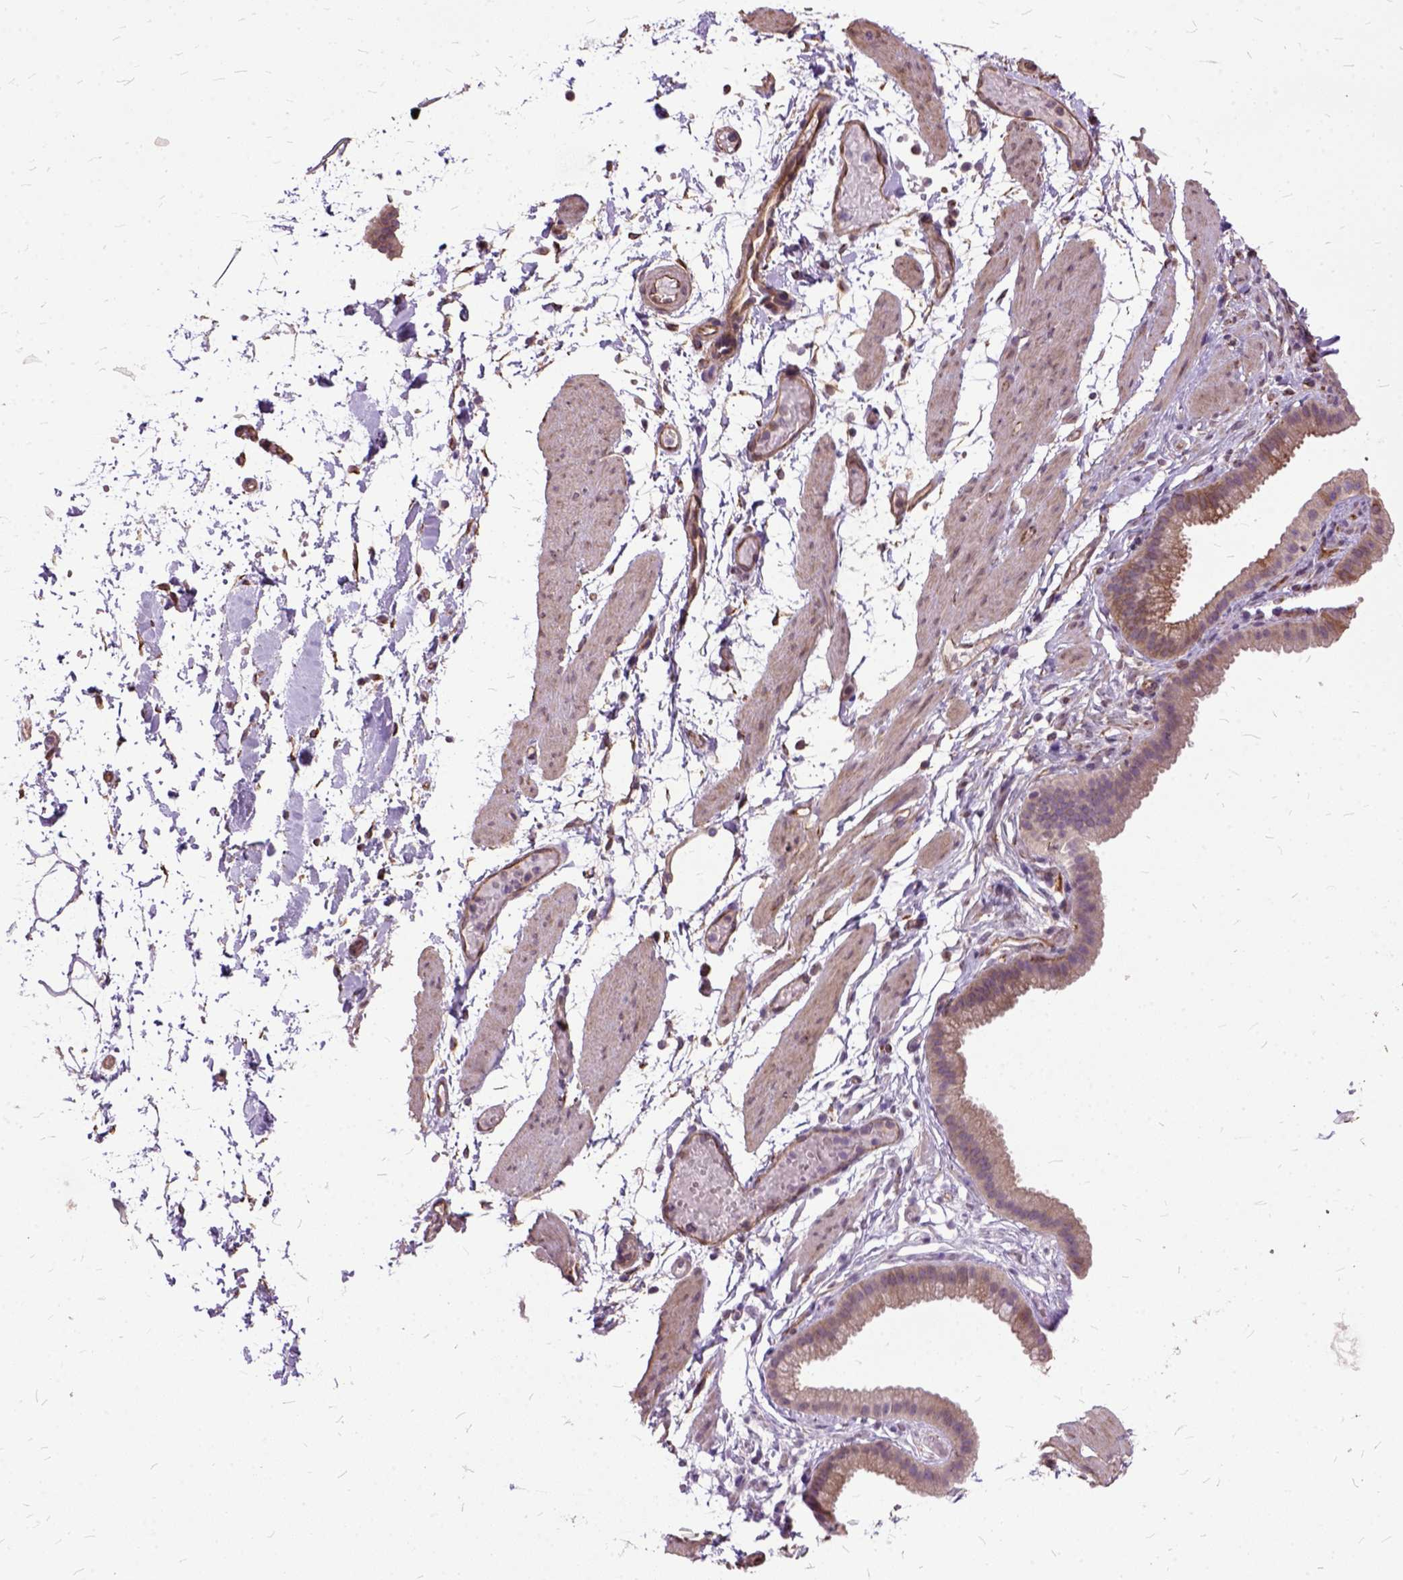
{"staining": {"intensity": "moderate", "quantity": ">75%", "location": "cytoplasmic/membranous"}, "tissue": "adipose tissue", "cell_type": "Adipocytes", "image_type": "normal", "snomed": [{"axis": "morphology", "description": "Normal tissue, NOS"}, {"axis": "topography", "description": "Gallbladder"}, {"axis": "topography", "description": "Peripheral nerve tissue"}], "caption": "Immunohistochemical staining of normal human adipose tissue displays >75% levels of moderate cytoplasmic/membranous protein staining in about >75% of adipocytes.", "gene": "AREG", "patient": {"sex": "female", "age": 45}}